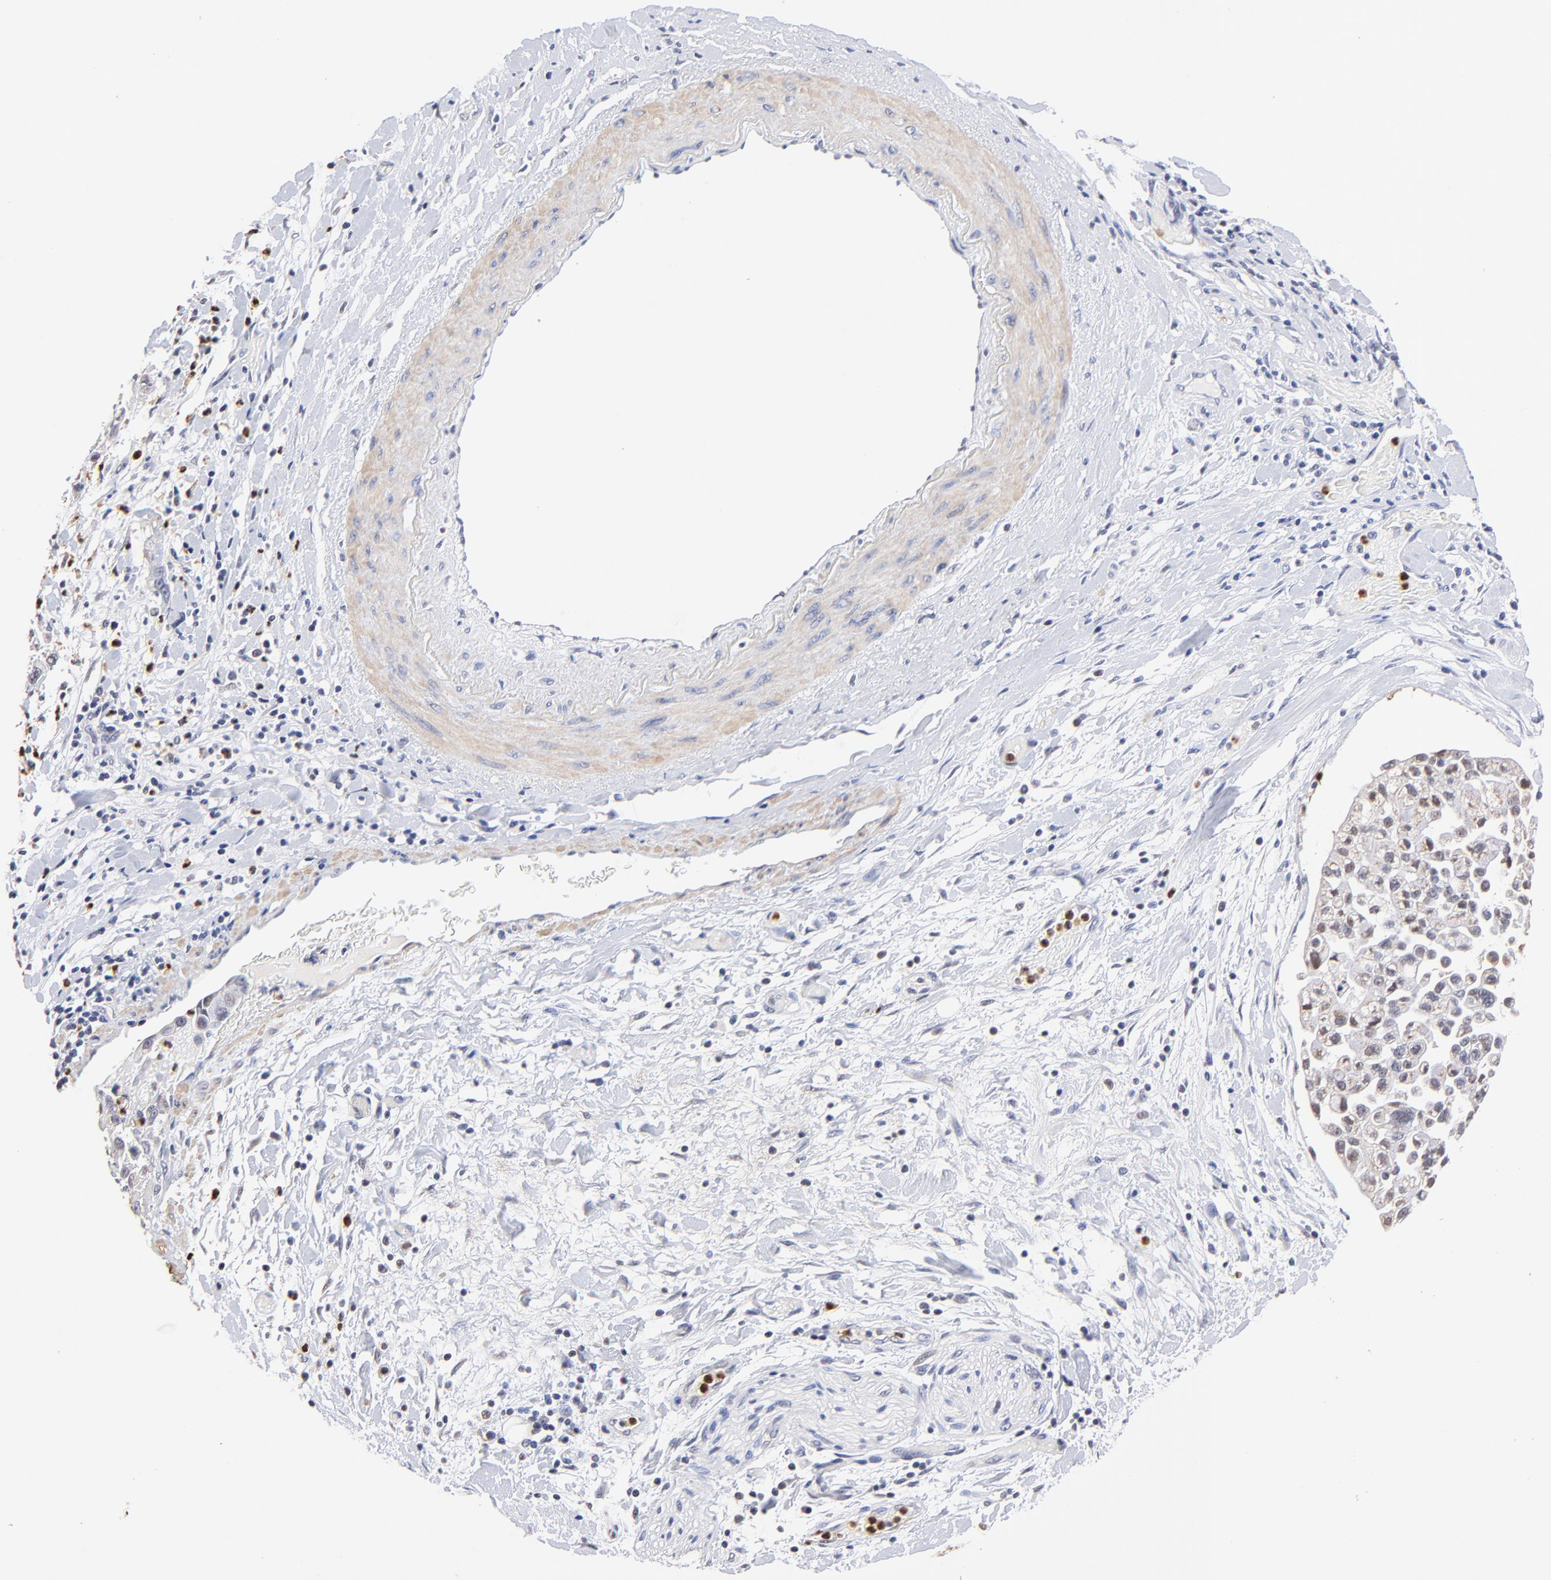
{"staining": {"intensity": "weak", "quantity": "<25%", "location": "cytoplasmic/membranous"}, "tissue": "pancreatic cancer", "cell_type": "Tumor cells", "image_type": "cancer", "snomed": [{"axis": "morphology", "description": "Adenocarcinoma, NOS"}, {"axis": "topography", "description": "Pancreas"}], "caption": "Pancreatic cancer was stained to show a protein in brown. There is no significant positivity in tumor cells.", "gene": "BBOF1", "patient": {"sex": "female", "age": 52}}